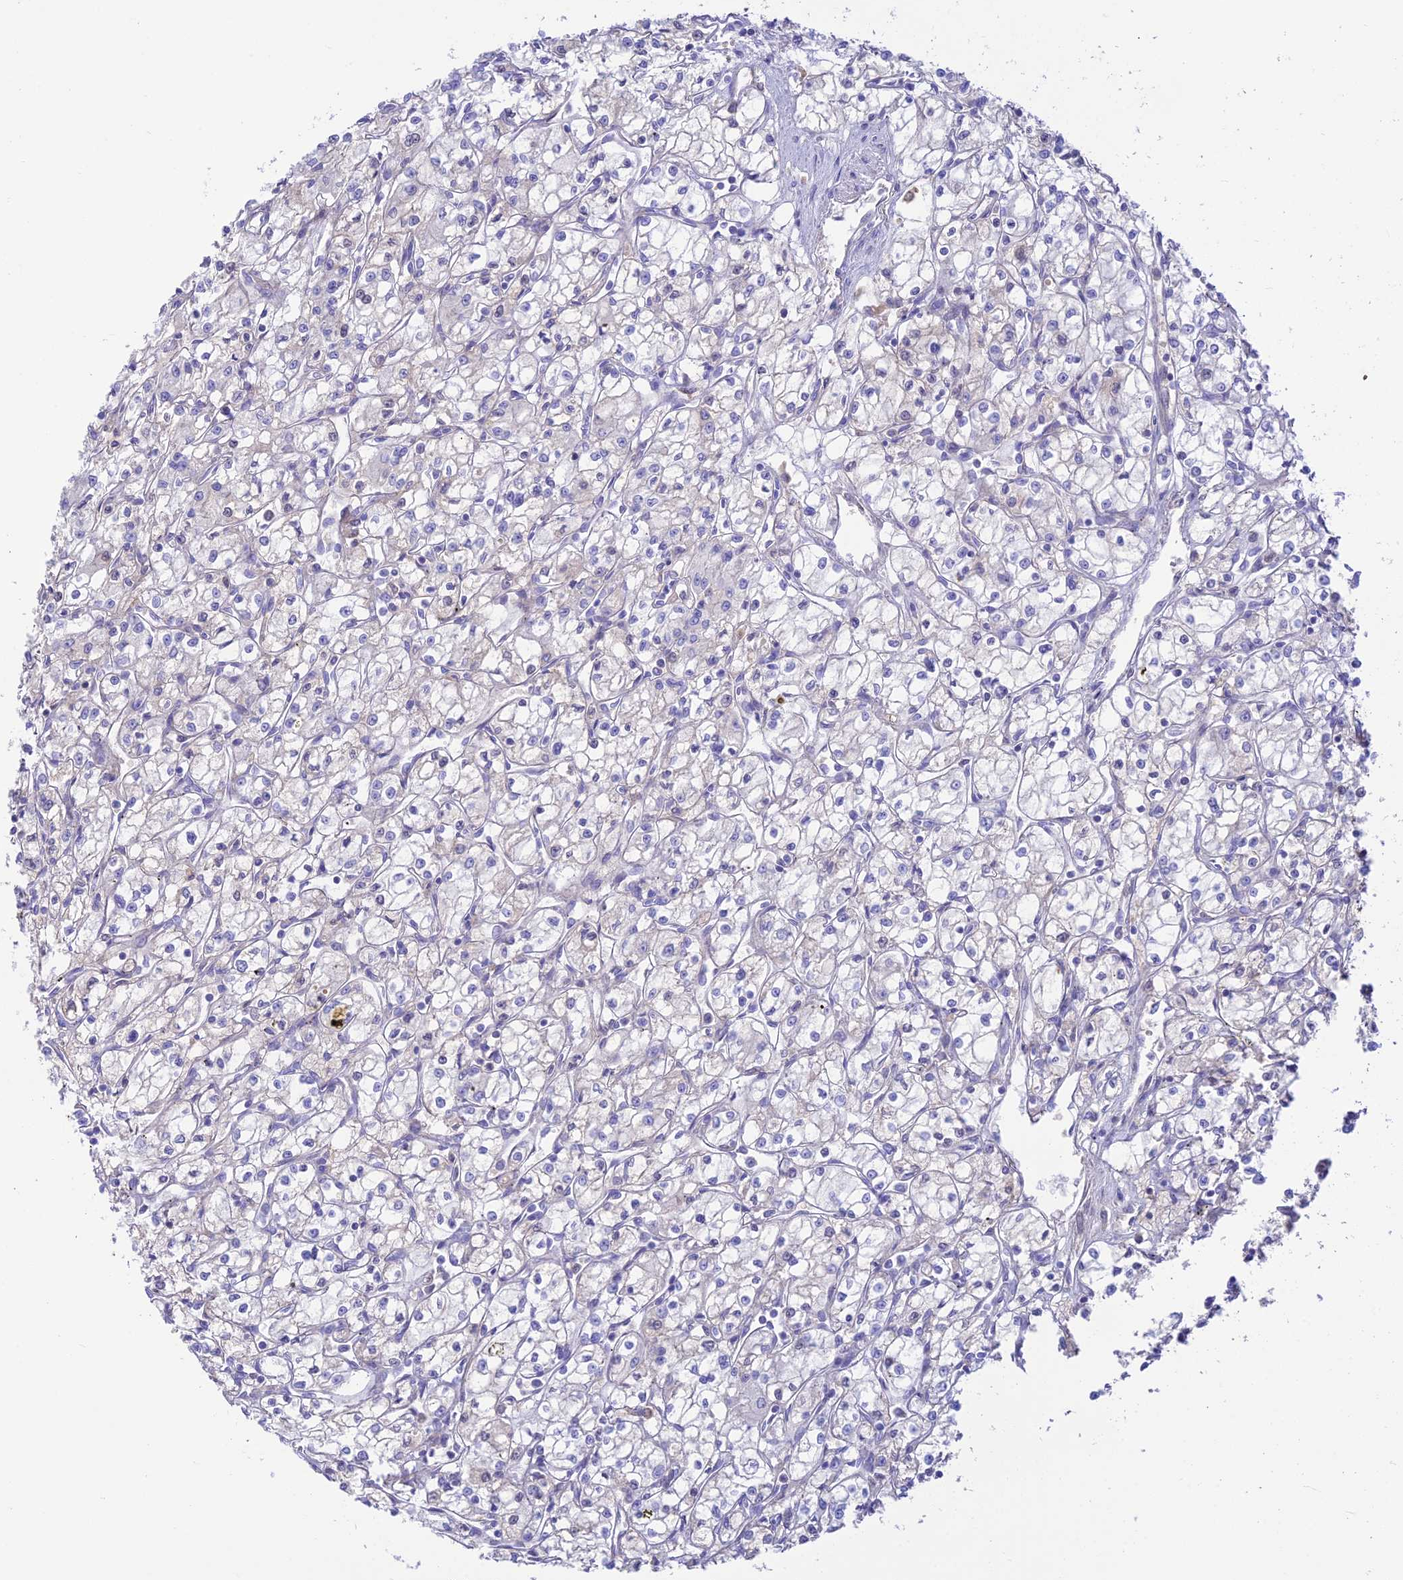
{"staining": {"intensity": "negative", "quantity": "none", "location": "none"}, "tissue": "renal cancer", "cell_type": "Tumor cells", "image_type": "cancer", "snomed": [{"axis": "morphology", "description": "Adenocarcinoma, NOS"}, {"axis": "topography", "description": "Kidney"}], "caption": "An immunohistochemistry (IHC) photomicrograph of renal cancer is shown. There is no staining in tumor cells of renal cancer.", "gene": "NLRP9", "patient": {"sex": "male", "age": 59}}